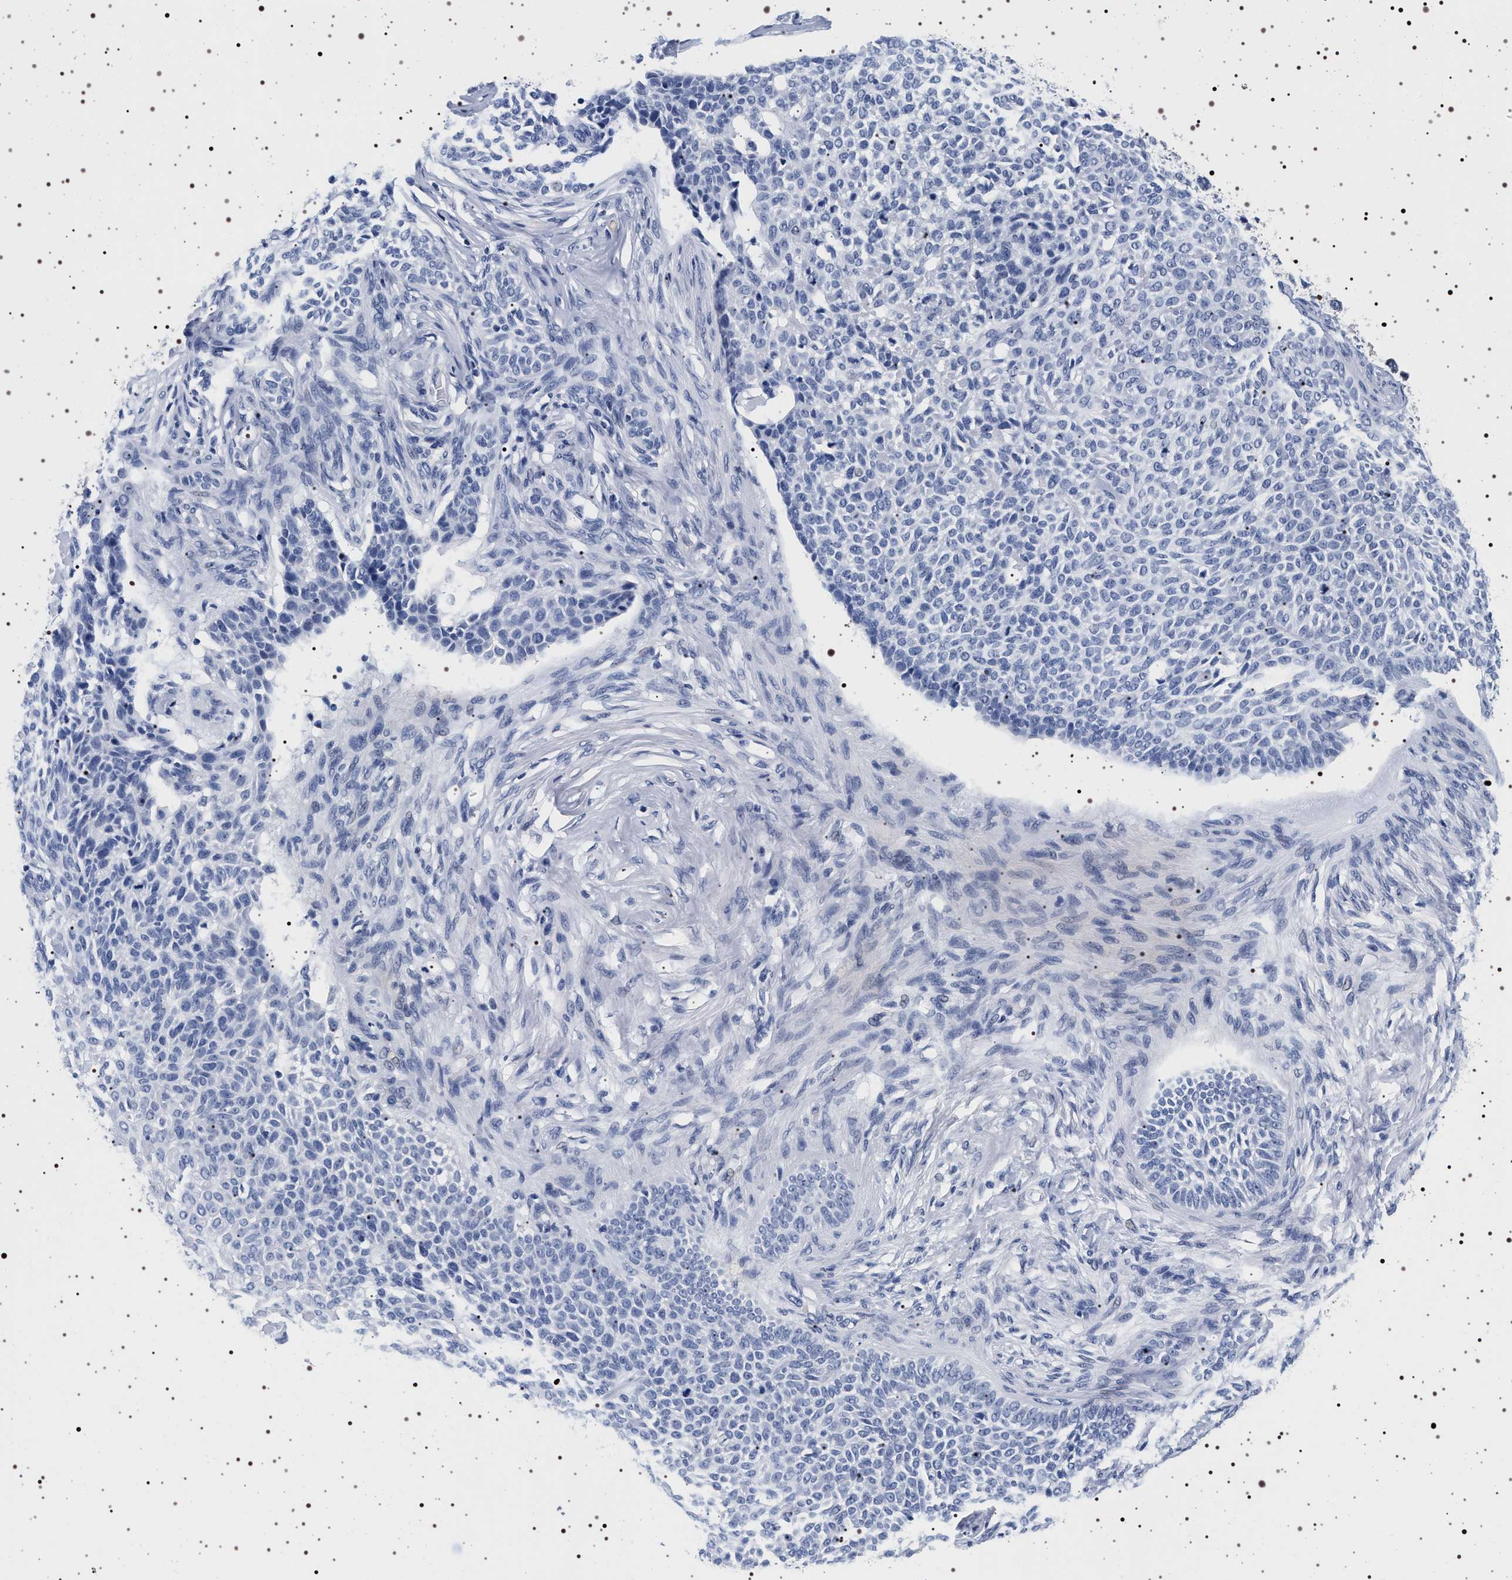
{"staining": {"intensity": "negative", "quantity": "none", "location": "none"}, "tissue": "skin cancer", "cell_type": "Tumor cells", "image_type": "cancer", "snomed": [{"axis": "morphology", "description": "Normal tissue, NOS"}, {"axis": "morphology", "description": "Basal cell carcinoma"}, {"axis": "topography", "description": "Skin"}], "caption": "DAB immunohistochemical staining of skin cancer displays no significant positivity in tumor cells.", "gene": "SYN1", "patient": {"sex": "male", "age": 87}}